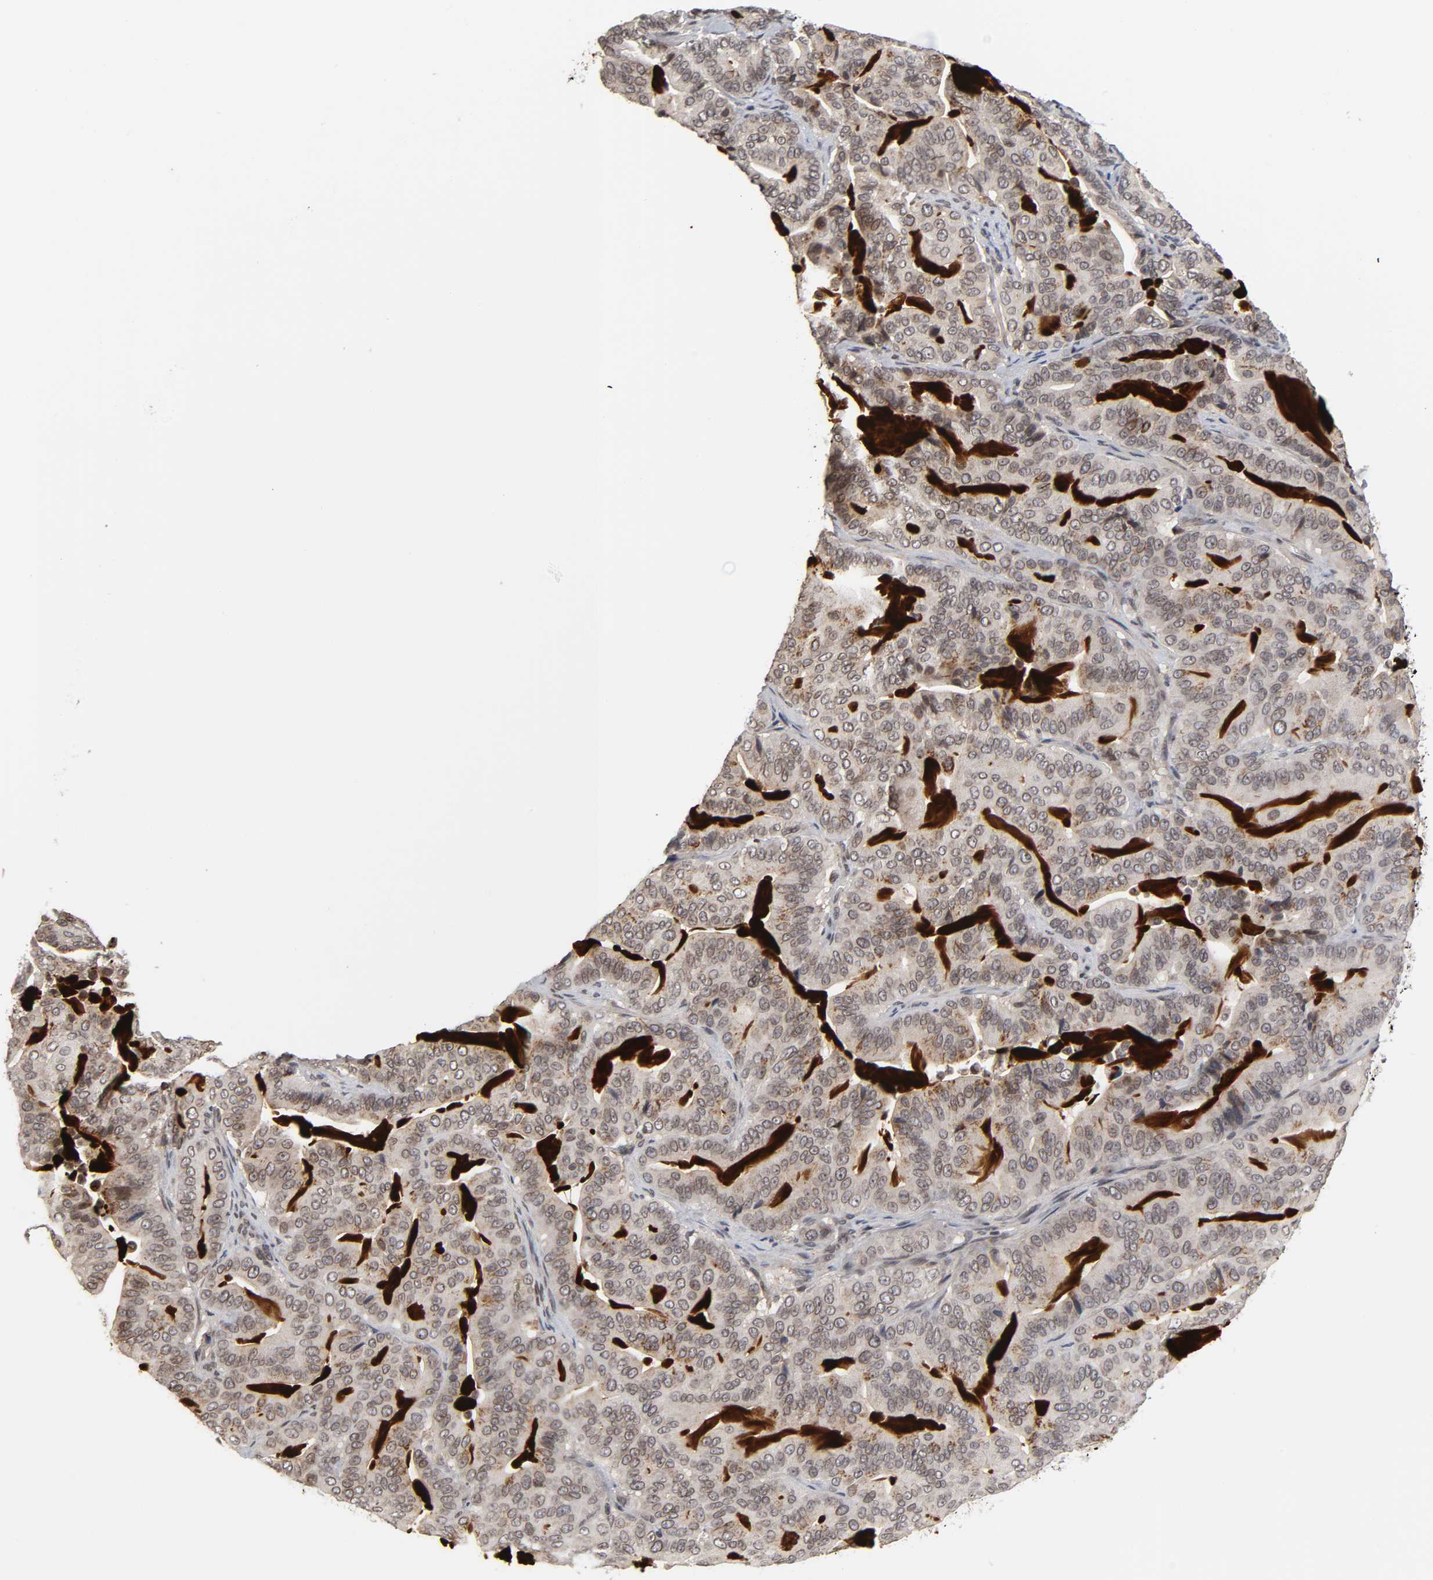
{"staining": {"intensity": "moderate", "quantity": ">75%", "location": "cytoplasmic/membranous,nuclear"}, "tissue": "pancreatic cancer", "cell_type": "Tumor cells", "image_type": "cancer", "snomed": [{"axis": "morphology", "description": "Adenocarcinoma, NOS"}, {"axis": "topography", "description": "Pancreas"}], "caption": "Tumor cells demonstrate moderate cytoplasmic/membranous and nuclear expression in approximately >75% of cells in adenocarcinoma (pancreatic).", "gene": "CPN2", "patient": {"sex": "male", "age": 63}}